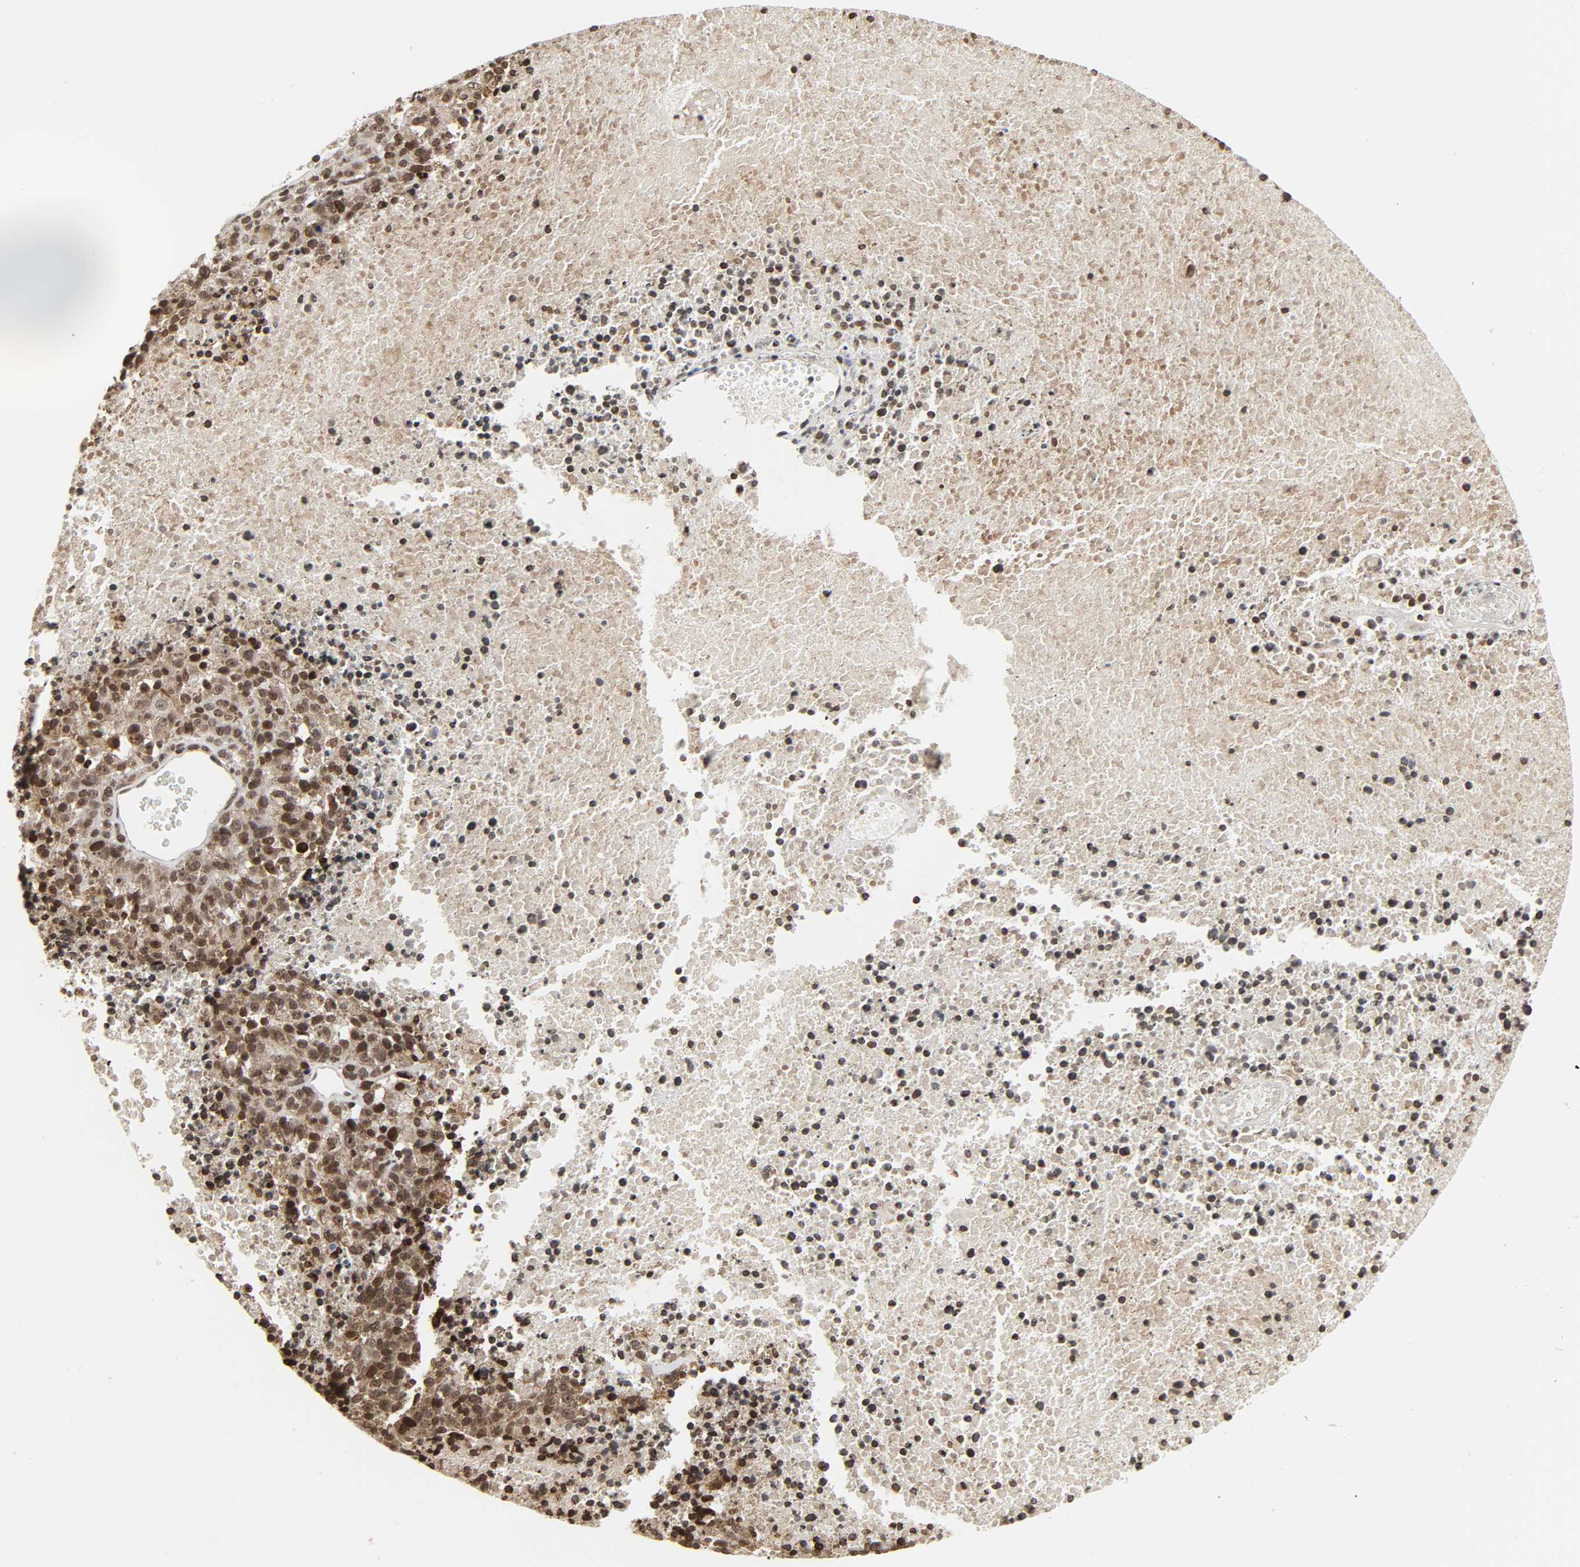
{"staining": {"intensity": "moderate", "quantity": ">75%", "location": "cytoplasmic/membranous,nuclear"}, "tissue": "melanoma", "cell_type": "Tumor cells", "image_type": "cancer", "snomed": [{"axis": "morphology", "description": "Malignant melanoma, Metastatic site"}, {"axis": "topography", "description": "Cerebral cortex"}], "caption": "Immunohistochemistry (IHC) histopathology image of neoplastic tissue: malignant melanoma (metastatic site) stained using immunohistochemistry shows medium levels of moderate protein expression localized specifically in the cytoplasmic/membranous and nuclear of tumor cells, appearing as a cytoplasmic/membranous and nuclear brown color.", "gene": "XRCC1", "patient": {"sex": "female", "age": 52}}